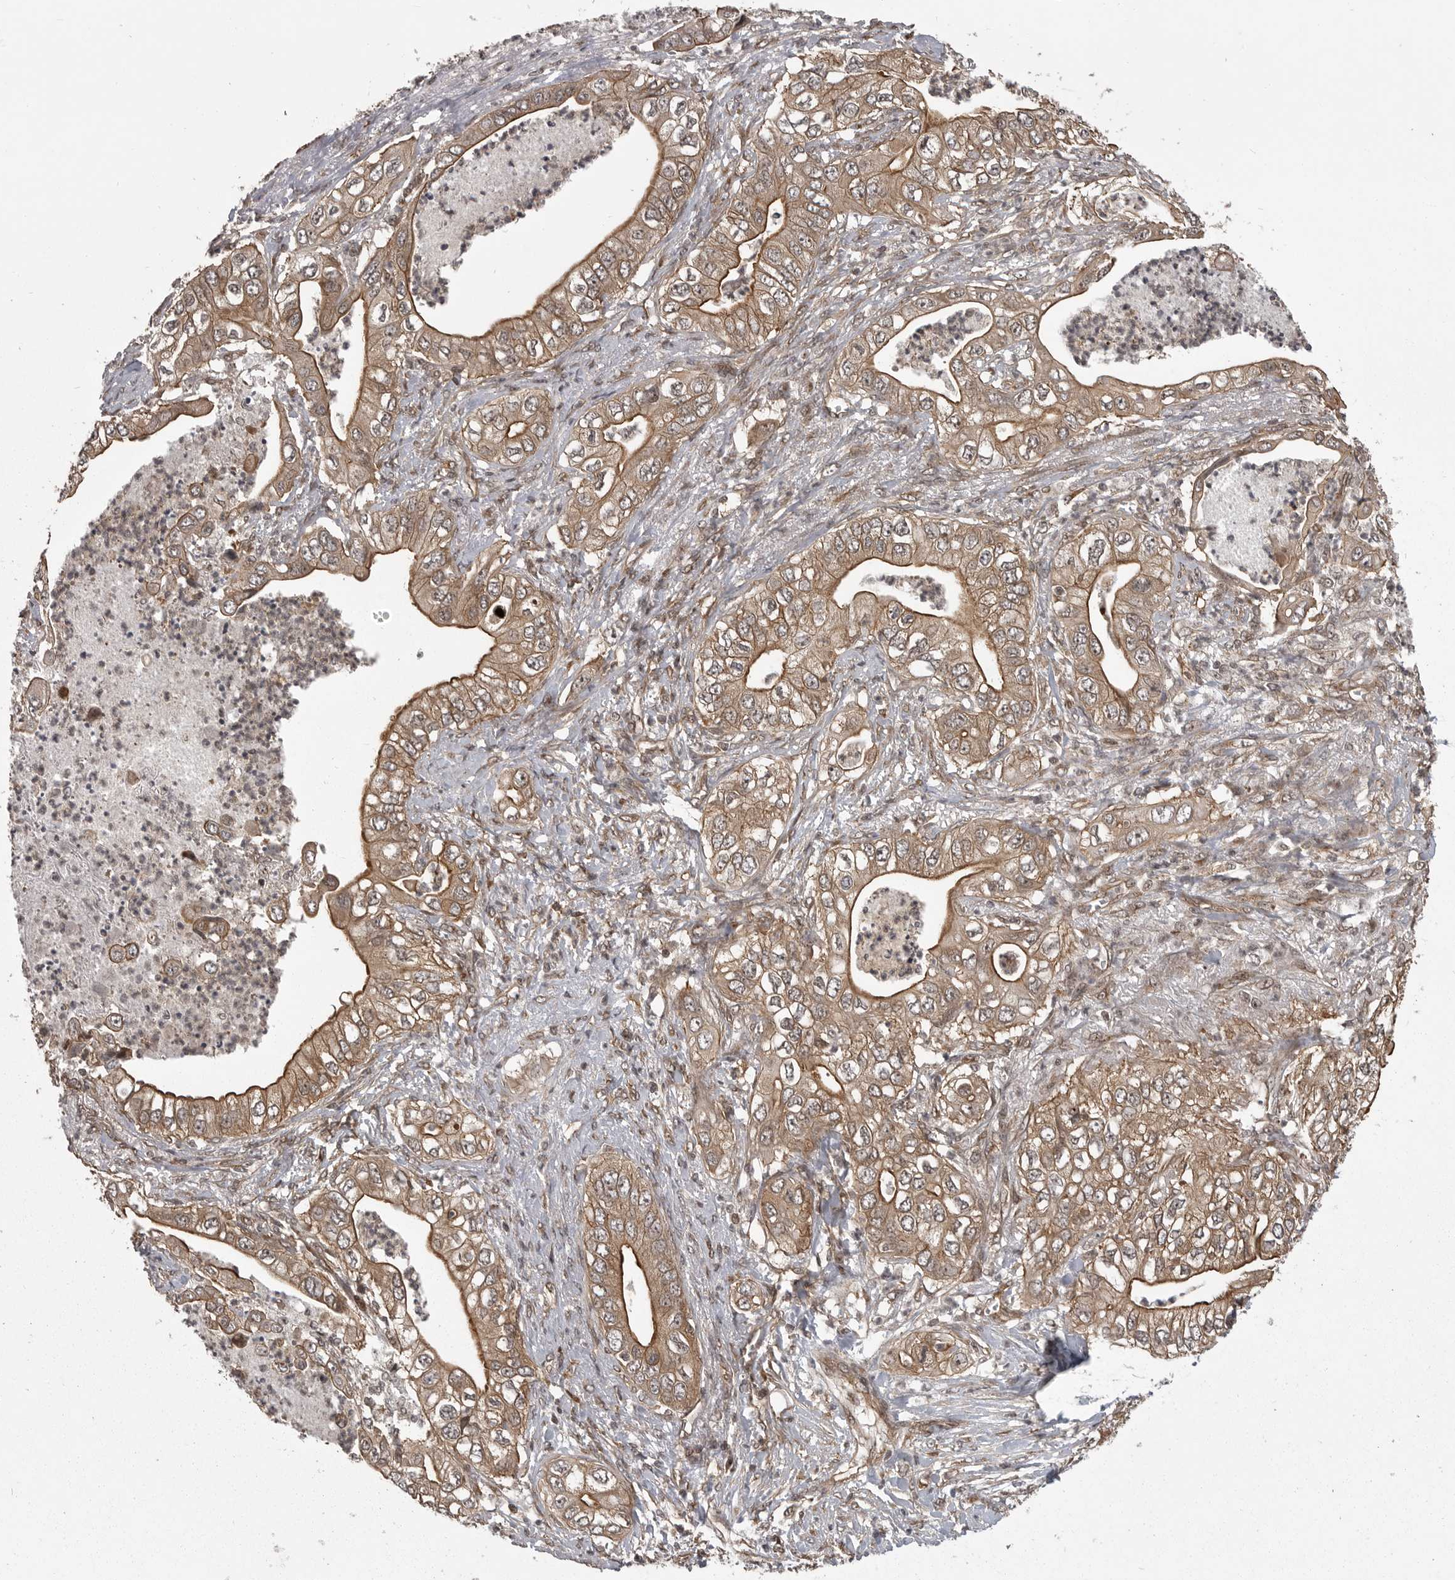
{"staining": {"intensity": "moderate", "quantity": ">75%", "location": "cytoplasmic/membranous"}, "tissue": "pancreatic cancer", "cell_type": "Tumor cells", "image_type": "cancer", "snomed": [{"axis": "morphology", "description": "Adenocarcinoma, NOS"}, {"axis": "topography", "description": "Pancreas"}], "caption": "DAB immunohistochemical staining of human pancreatic cancer (adenocarcinoma) displays moderate cytoplasmic/membranous protein expression in approximately >75% of tumor cells. (DAB (3,3'-diaminobenzidine) = brown stain, brightfield microscopy at high magnification).", "gene": "DNAJC8", "patient": {"sex": "female", "age": 78}}